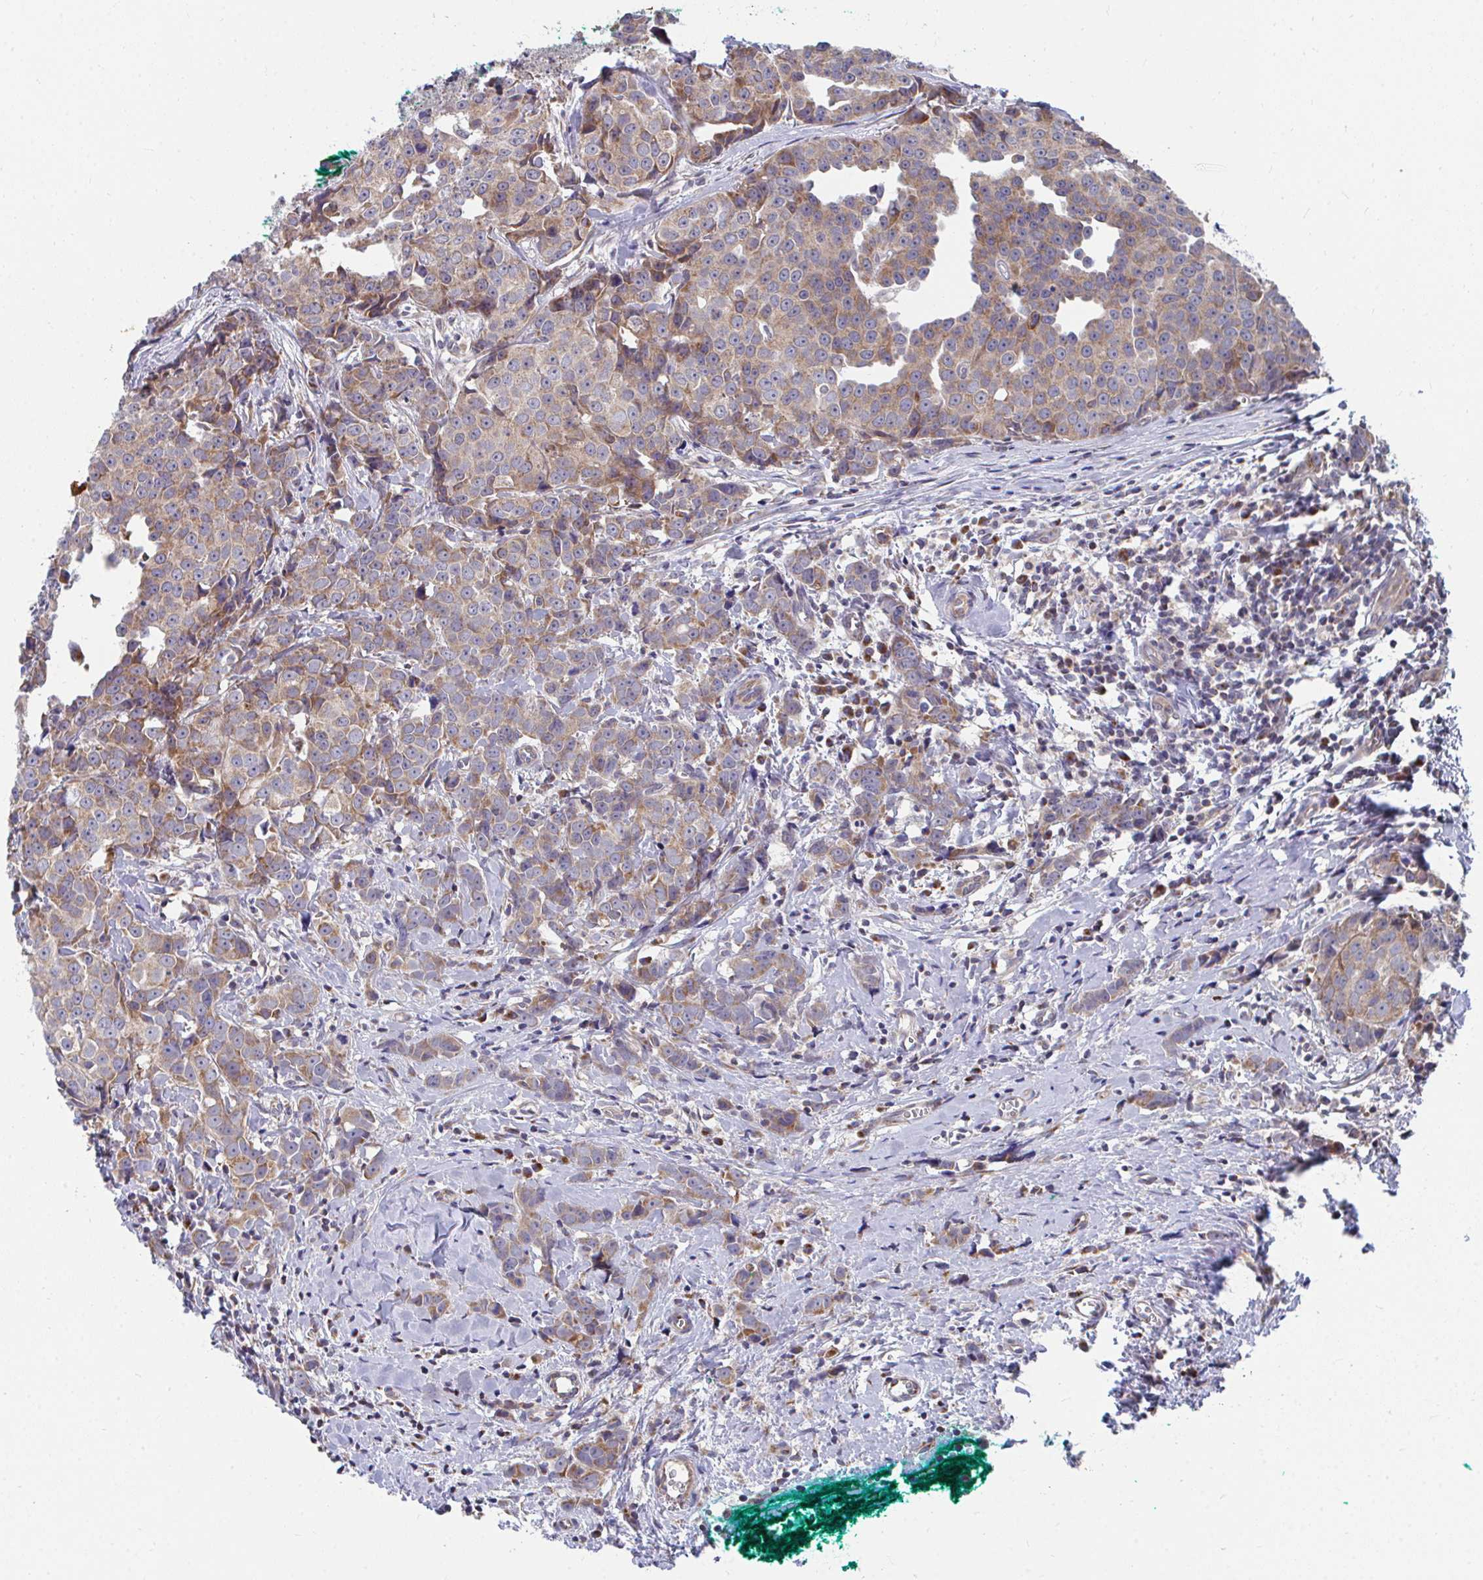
{"staining": {"intensity": "moderate", "quantity": ">75%", "location": "cytoplasmic/membranous"}, "tissue": "breast cancer", "cell_type": "Tumor cells", "image_type": "cancer", "snomed": [{"axis": "morphology", "description": "Duct carcinoma"}, {"axis": "topography", "description": "Breast"}], "caption": "Moderate cytoplasmic/membranous protein positivity is seen in about >75% of tumor cells in breast intraductal carcinoma. (DAB IHC, brown staining for protein, blue staining for nuclei).", "gene": "PEX3", "patient": {"sex": "female", "age": 80}}